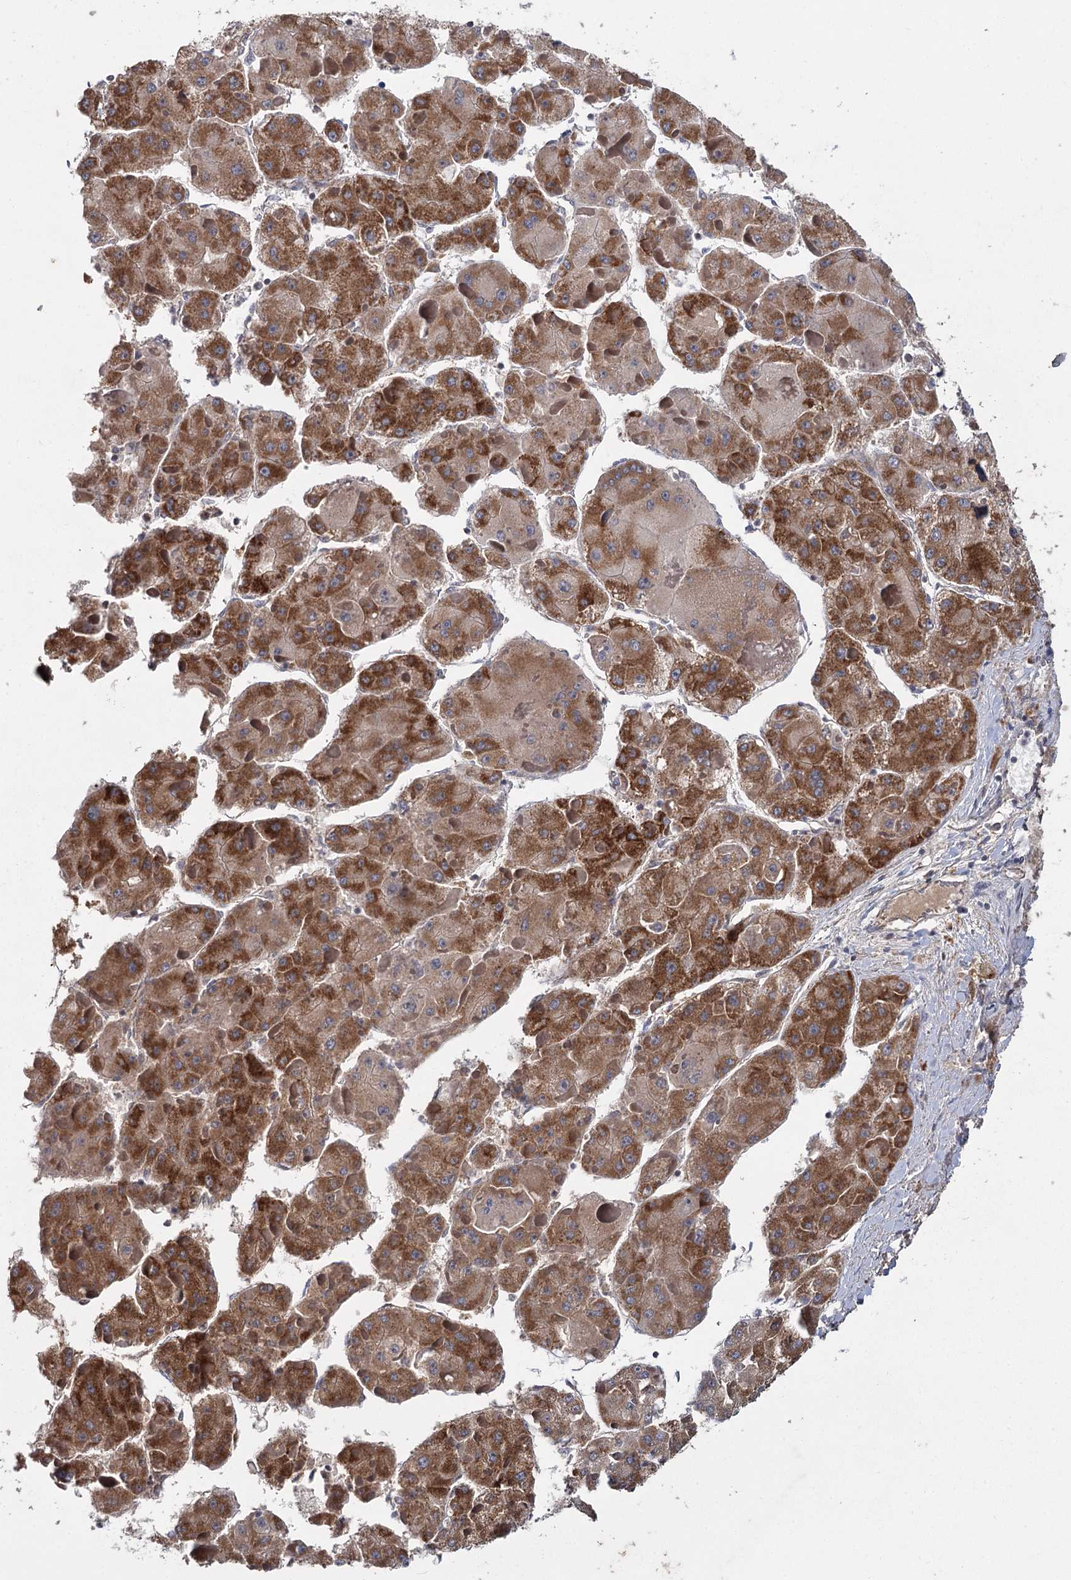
{"staining": {"intensity": "strong", "quantity": ">75%", "location": "cytoplasmic/membranous"}, "tissue": "liver cancer", "cell_type": "Tumor cells", "image_type": "cancer", "snomed": [{"axis": "morphology", "description": "Carcinoma, Hepatocellular, NOS"}, {"axis": "topography", "description": "Liver"}], "caption": "The micrograph displays immunohistochemical staining of hepatocellular carcinoma (liver). There is strong cytoplasmic/membranous positivity is identified in about >75% of tumor cells.", "gene": "MRPL44", "patient": {"sex": "female", "age": 73}}